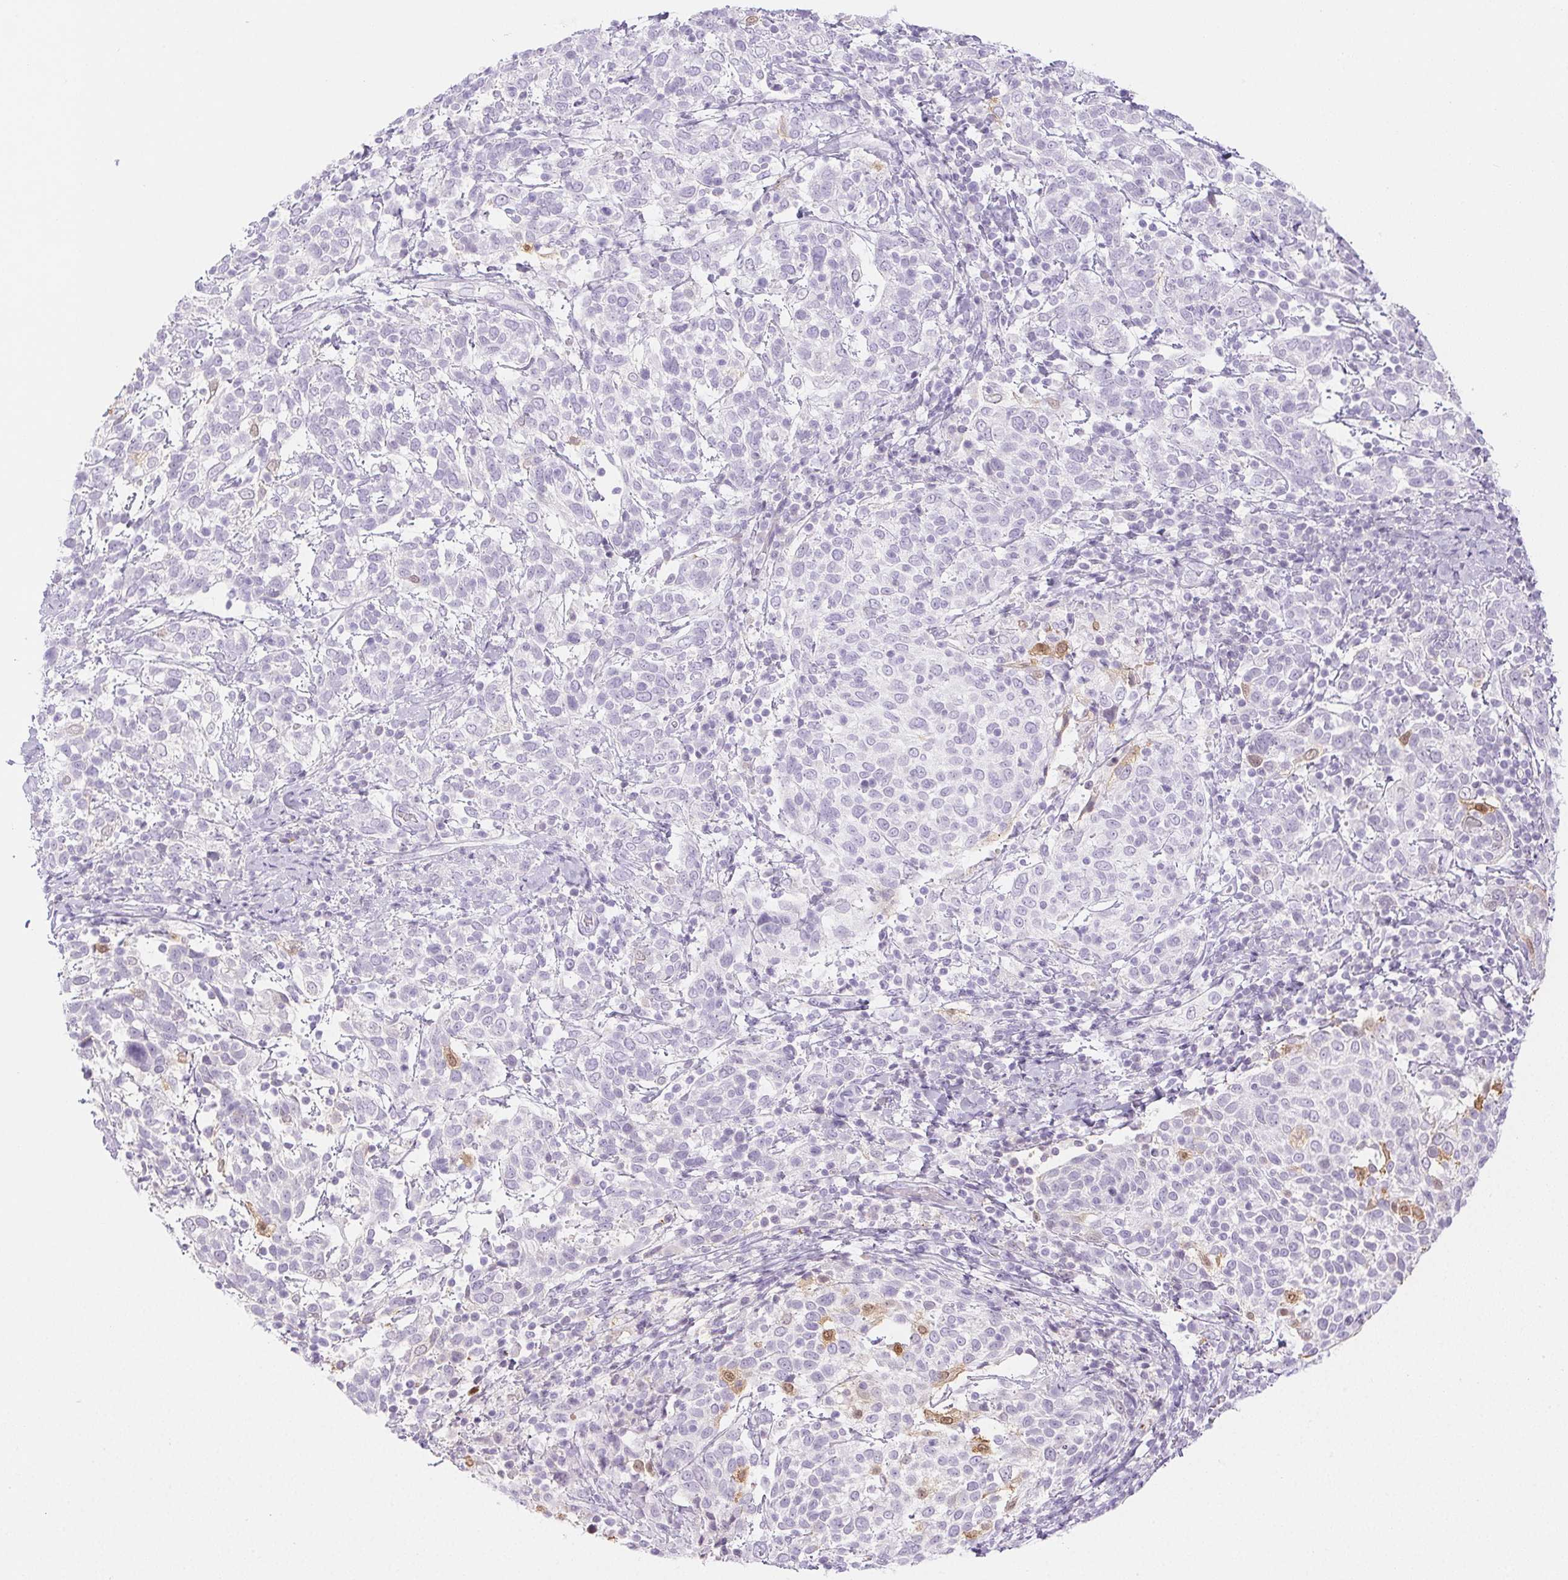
{"staining": {"intensity": "weak", "quantity": "<25%", "location": "cytoplasmic/membranous,nuclear"}, "tissue": "cervical cancer", "cell_type": "Tumor cells", "image_type": "cancer", "snomed": [{"axis": "morphology", "description": "Squamous cell carcinoma, NOS"}, {"axis": "topography", "description": "Cervix"}], "caption": "This histopathology image is of cervical cancer (squamous cell carcinoma) stained with immunohistochemistry (IHC) to label a protein in brown with the nuclei are counter-stained blue. There is no staining in tumor cells.", "gene": "SPRR3", "patient": {"sex": "female", "age": 61}}